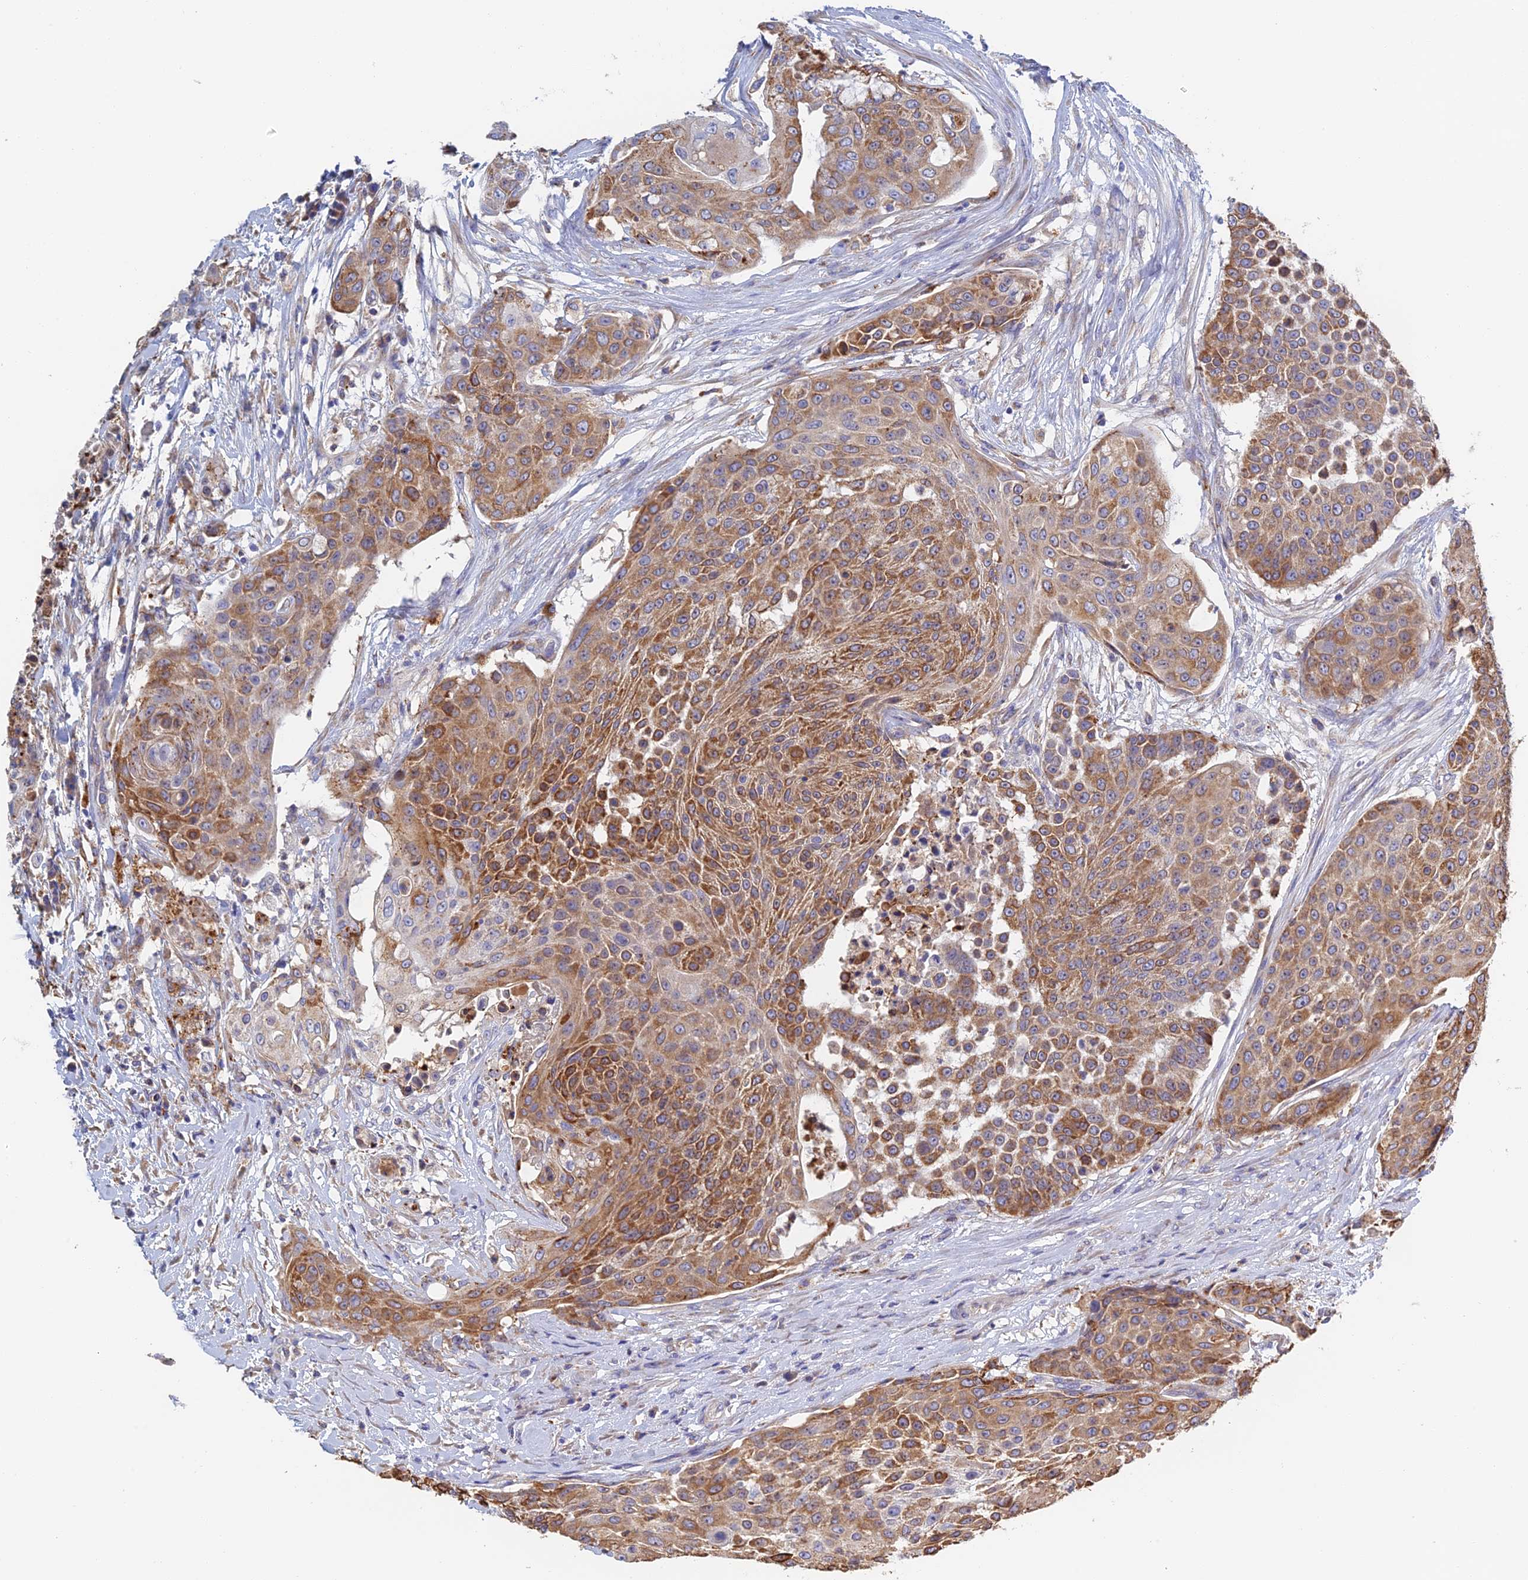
{"staining": {"intensity": "moderate", "quantity": ">75%", "location": "cytoplasmic/membranous"}, "tissue": "urothelial cancer", "cell_type": "Tumor cells", "image_type": "cancer", "snomed": [{"axis": "morphology", "description": "Urothelial carcinoma, High grade"}, {"axis": "topography", "description": "Urinary bladder"}], "caption": "A brown stain shows moderate cytoplasmic/membranous staining of a protein in urothelial carcinoma (high-grade) tumor cells.", "gene": "RPGRIP1L", "patient": {"sex": "female", "age": 63}}